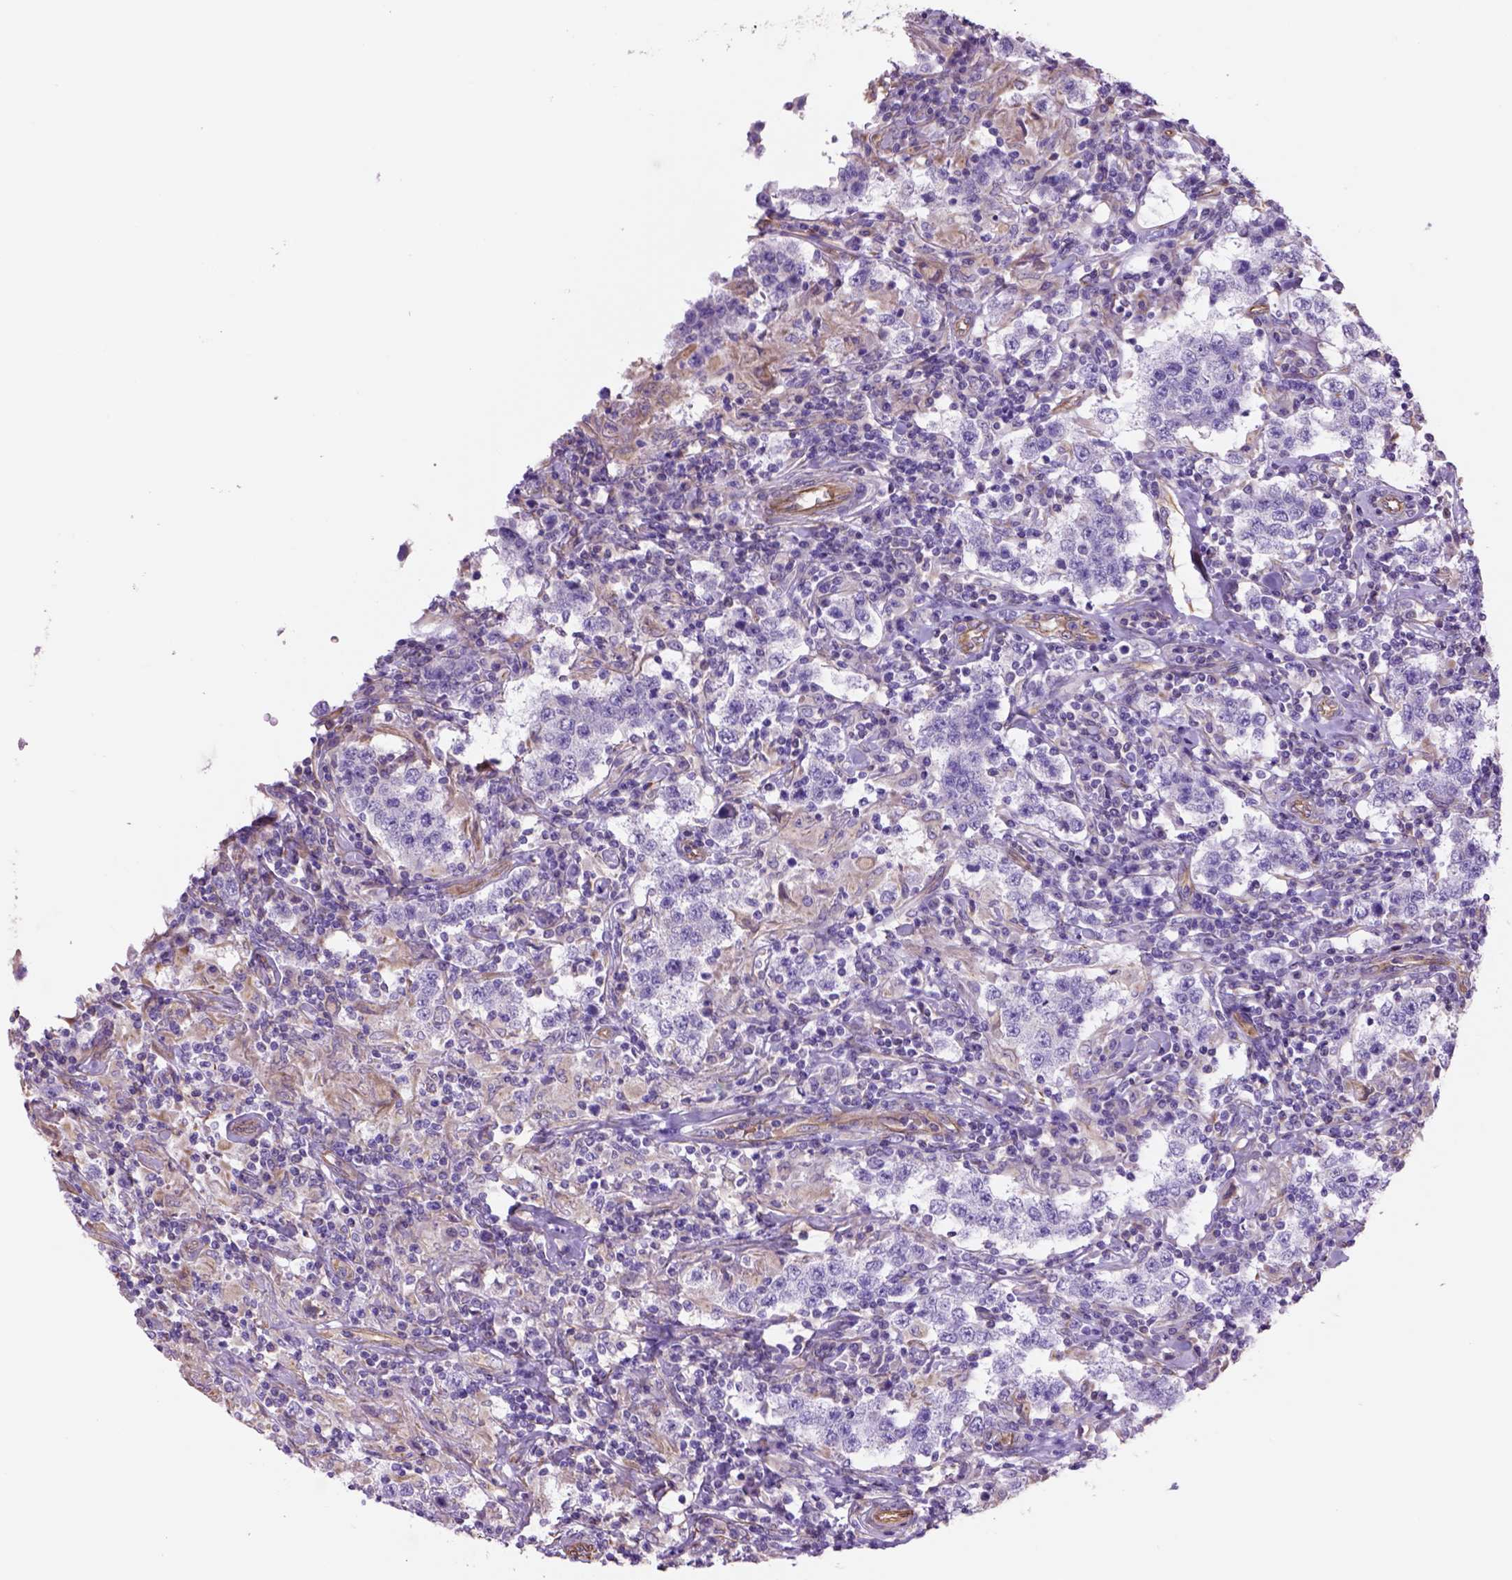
{"staining": {"intensity": "negative", "quantity": "none", "location": "none"}, "tissue": "testis cancer", "cell_type": "Tumor cells", "image_type": "cancer", "snomed": [{"axis": "morphology", "description": "Seminoma, NOS"}, {"axis": "morphology", "description": "Carcinoma, Embryonal, NOS"}, {"axis": "topography", "description": "Testis"}], "caption": "High power microscopy image of an IHC histopathology image of embryonal carcinoma (testis), revealing no significant staining in tumor cells. (Immunohistochemistry, brightfield microscopy, high magnification).", "gene": "ZZZ3", "patient": {"sex": "male", "age": 41}}